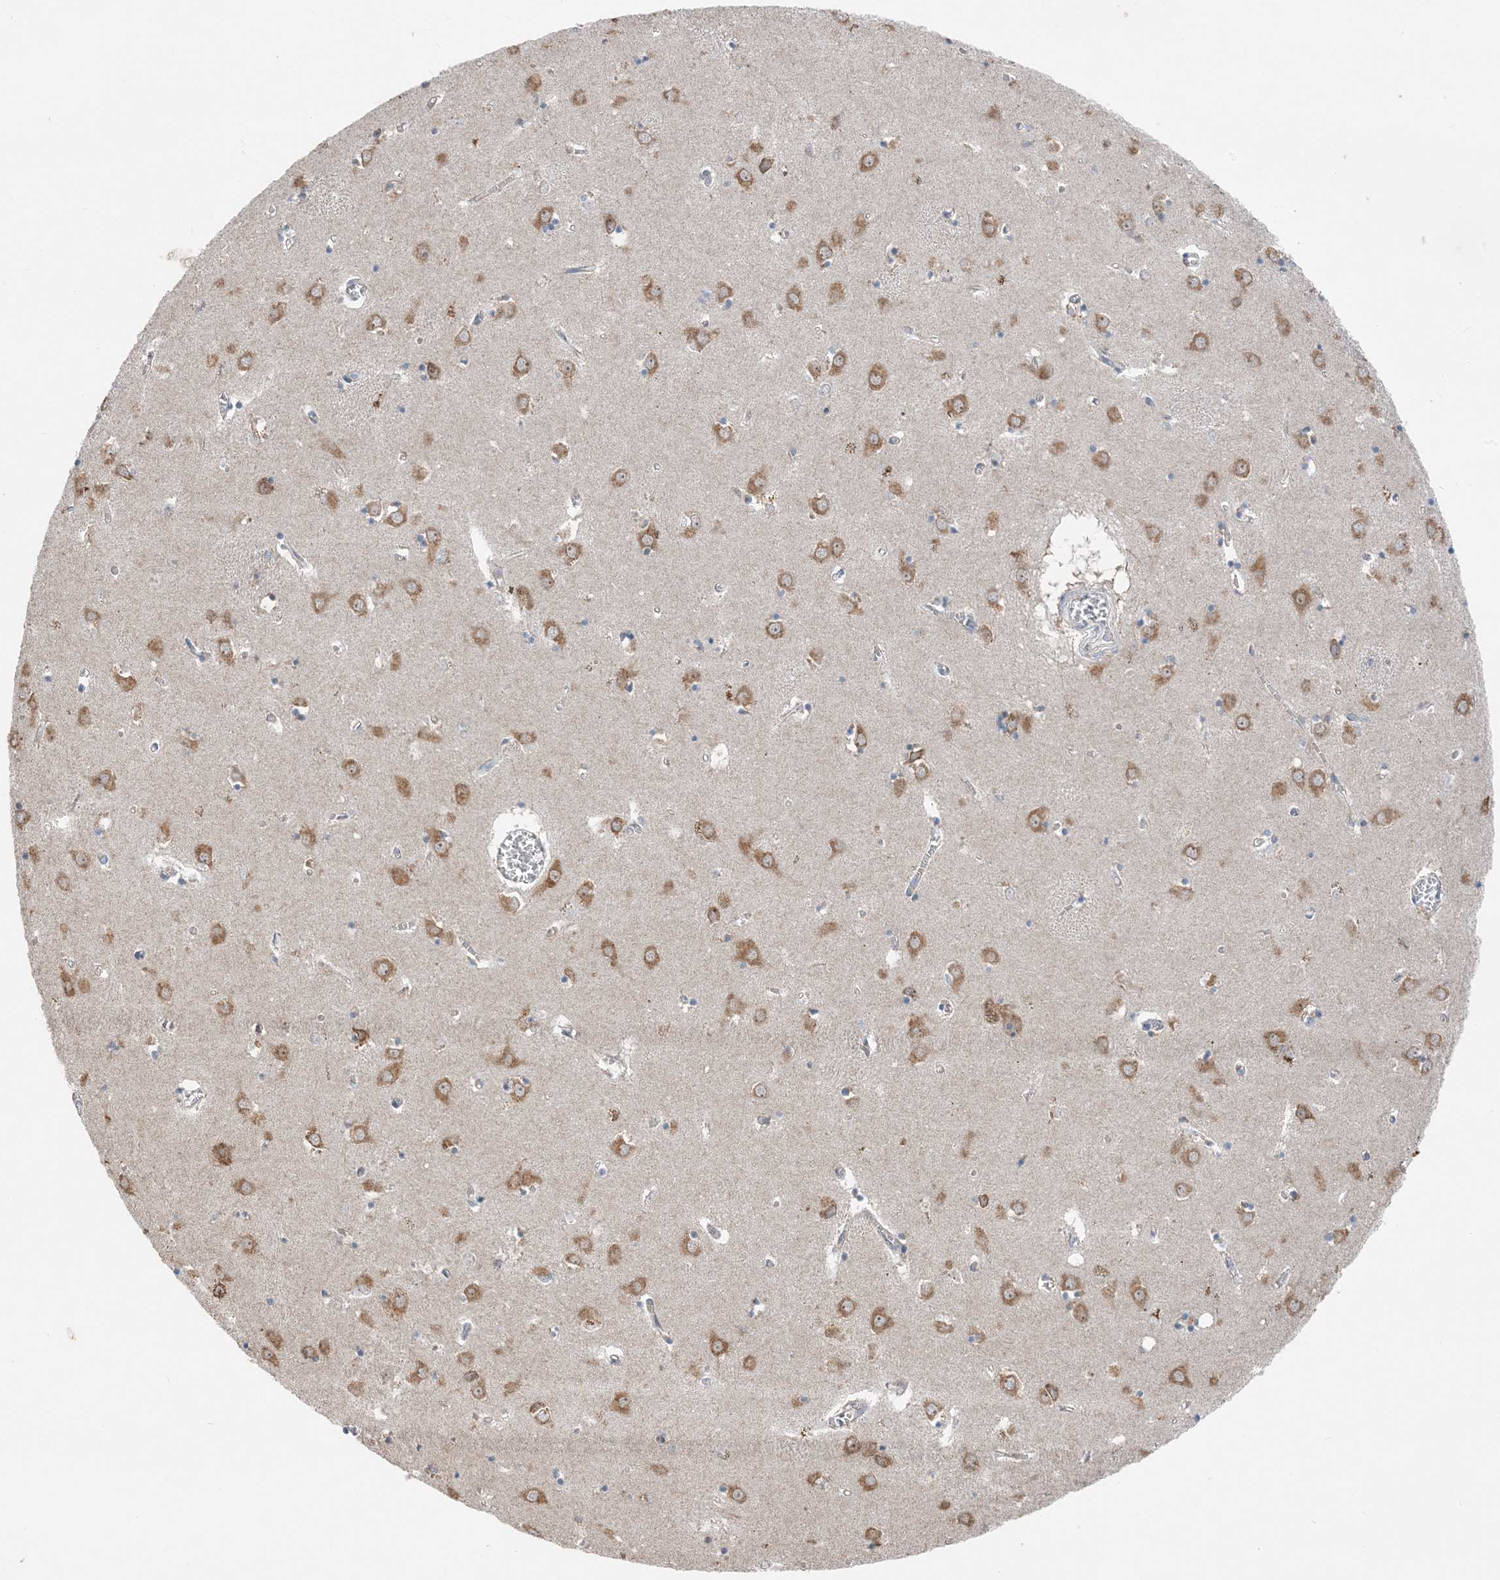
{"staining": {"intensity": "negative", "quantity": "none", "location": "none"}, "tissue": "caudate", "cell_type": "Glial cells", "image_type": "normal", "snomed": [{"axis": "morphology", "description": "Normal tissue, NOS"}, {"axis": "topography", "description": "Lateral ventricle wall"}], "caption": "IHC micrograph of unremarkable caudate: caudate stained with DAB (3,3'-diaminobenzidine) displays no significant protein expression in glial cells. (DAB immunohistochemistry visualized using brightfield microscopy, high magnification).", "gene": "DHX30", "patient": {"sex": "male", "age": 70}}